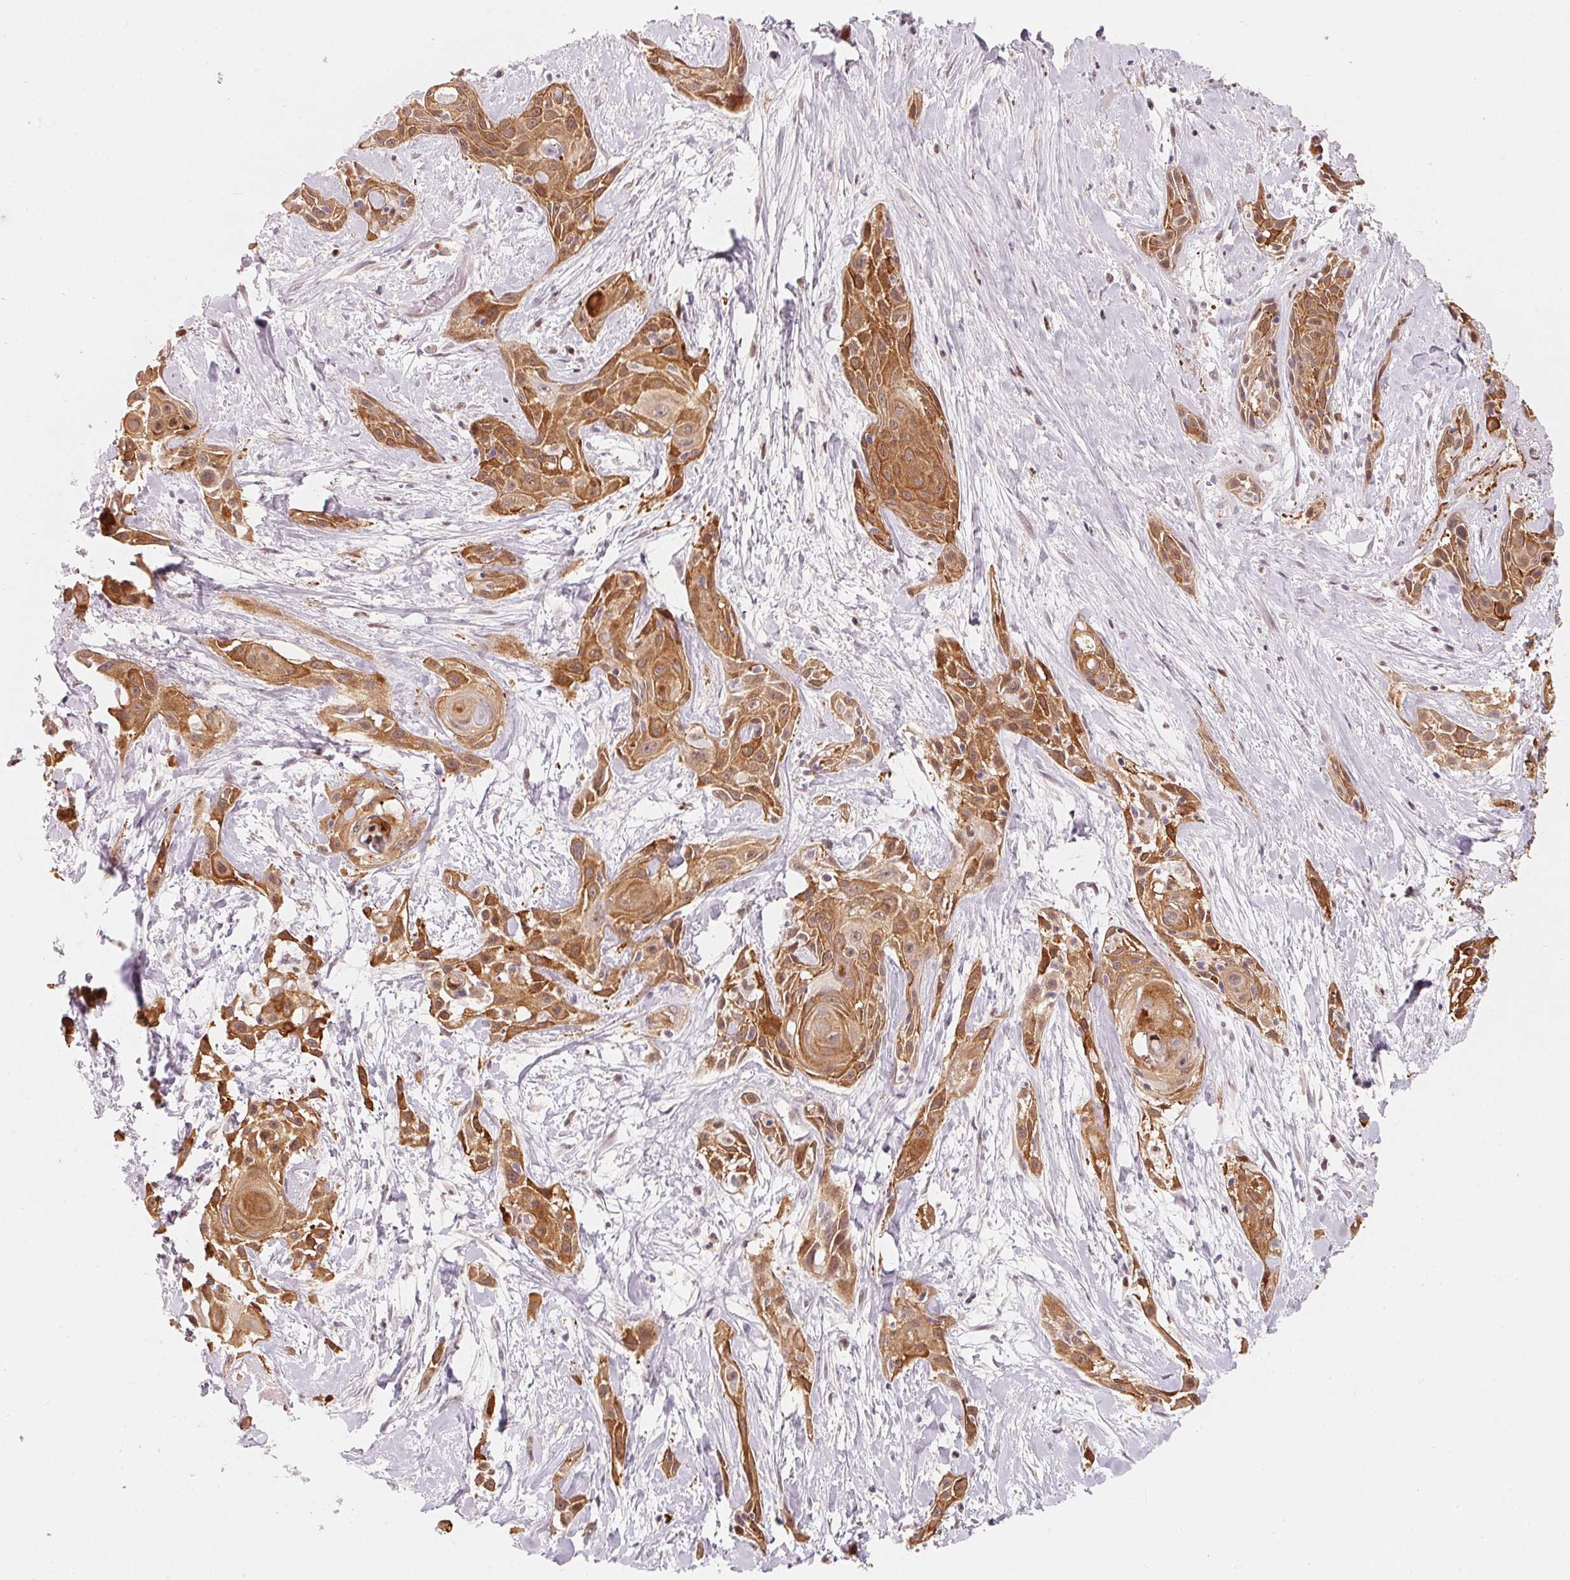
{"staining": {"intensity": "moderate", "quantity": ">75%", "location": "cytoplasmic/membranous,nuclear"}, "tissue": "skin cancer", "cell_type": "Tumor cells", "image_type": "cancer", "snomed": [{"axis": "morphology", "description": "Squamous cell carcinoma, NOS"}, {"axis": "topography", "description": "Skin"}, {"axis": "topography", "description": "Anal"}], "caption": "An immunohistochemistry (IHC) image of neoplastic tissue is shown. Protein staining in brown shows moderate cytoplasmic/membranous and nuclear positivity in skin squamous cell carcinoma within tumor cells.", "gene": "ARHGAP22", "patient": {"sex": "male", "age": 64}}